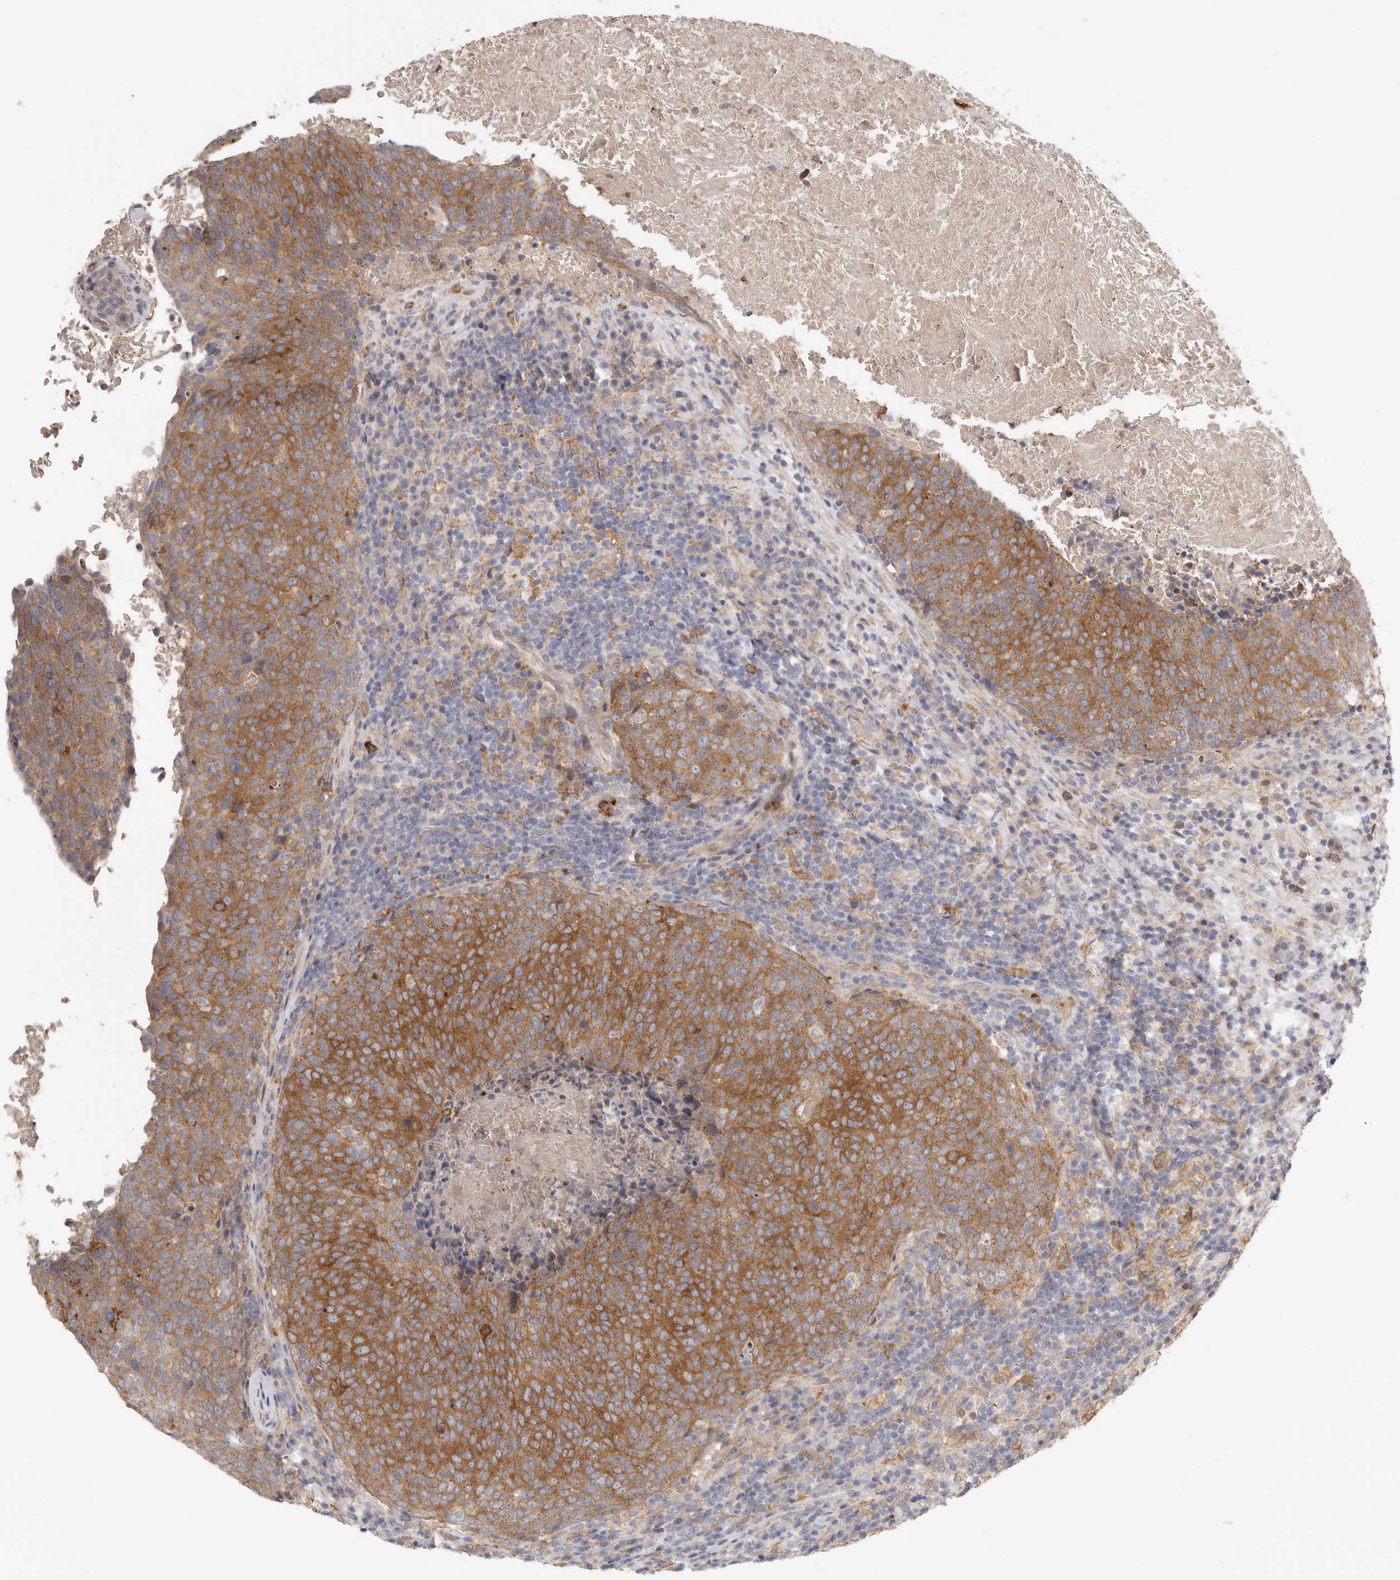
{"staining": {"intensity": "moderate", "quantity": ">75%", "location": "cytoplasmic/membranous"}, "tissue": "head and neck cancer", "cell_type": "Tumor cells", "image_type": "cancer", "snomed": [{"axis": "morphology", "description": "Squamous cell carcinoma, NOS"}, {"axis": "morphology", "description": "Squamous cell carcinoma, metastatic, NOS"}, {"axis": "topography", "description": "Lymph node"}, {"axis": "topography", "description": "Head-Neck"}], "caption": "An image of human head and neck metastatic squamous cell carcinoma stained for a protein reveals moderate cytoplasmic/membranous brown staining in tumor cells.", "gene": "MSRB2", "patient": {"sex": "male", "age": 62}}